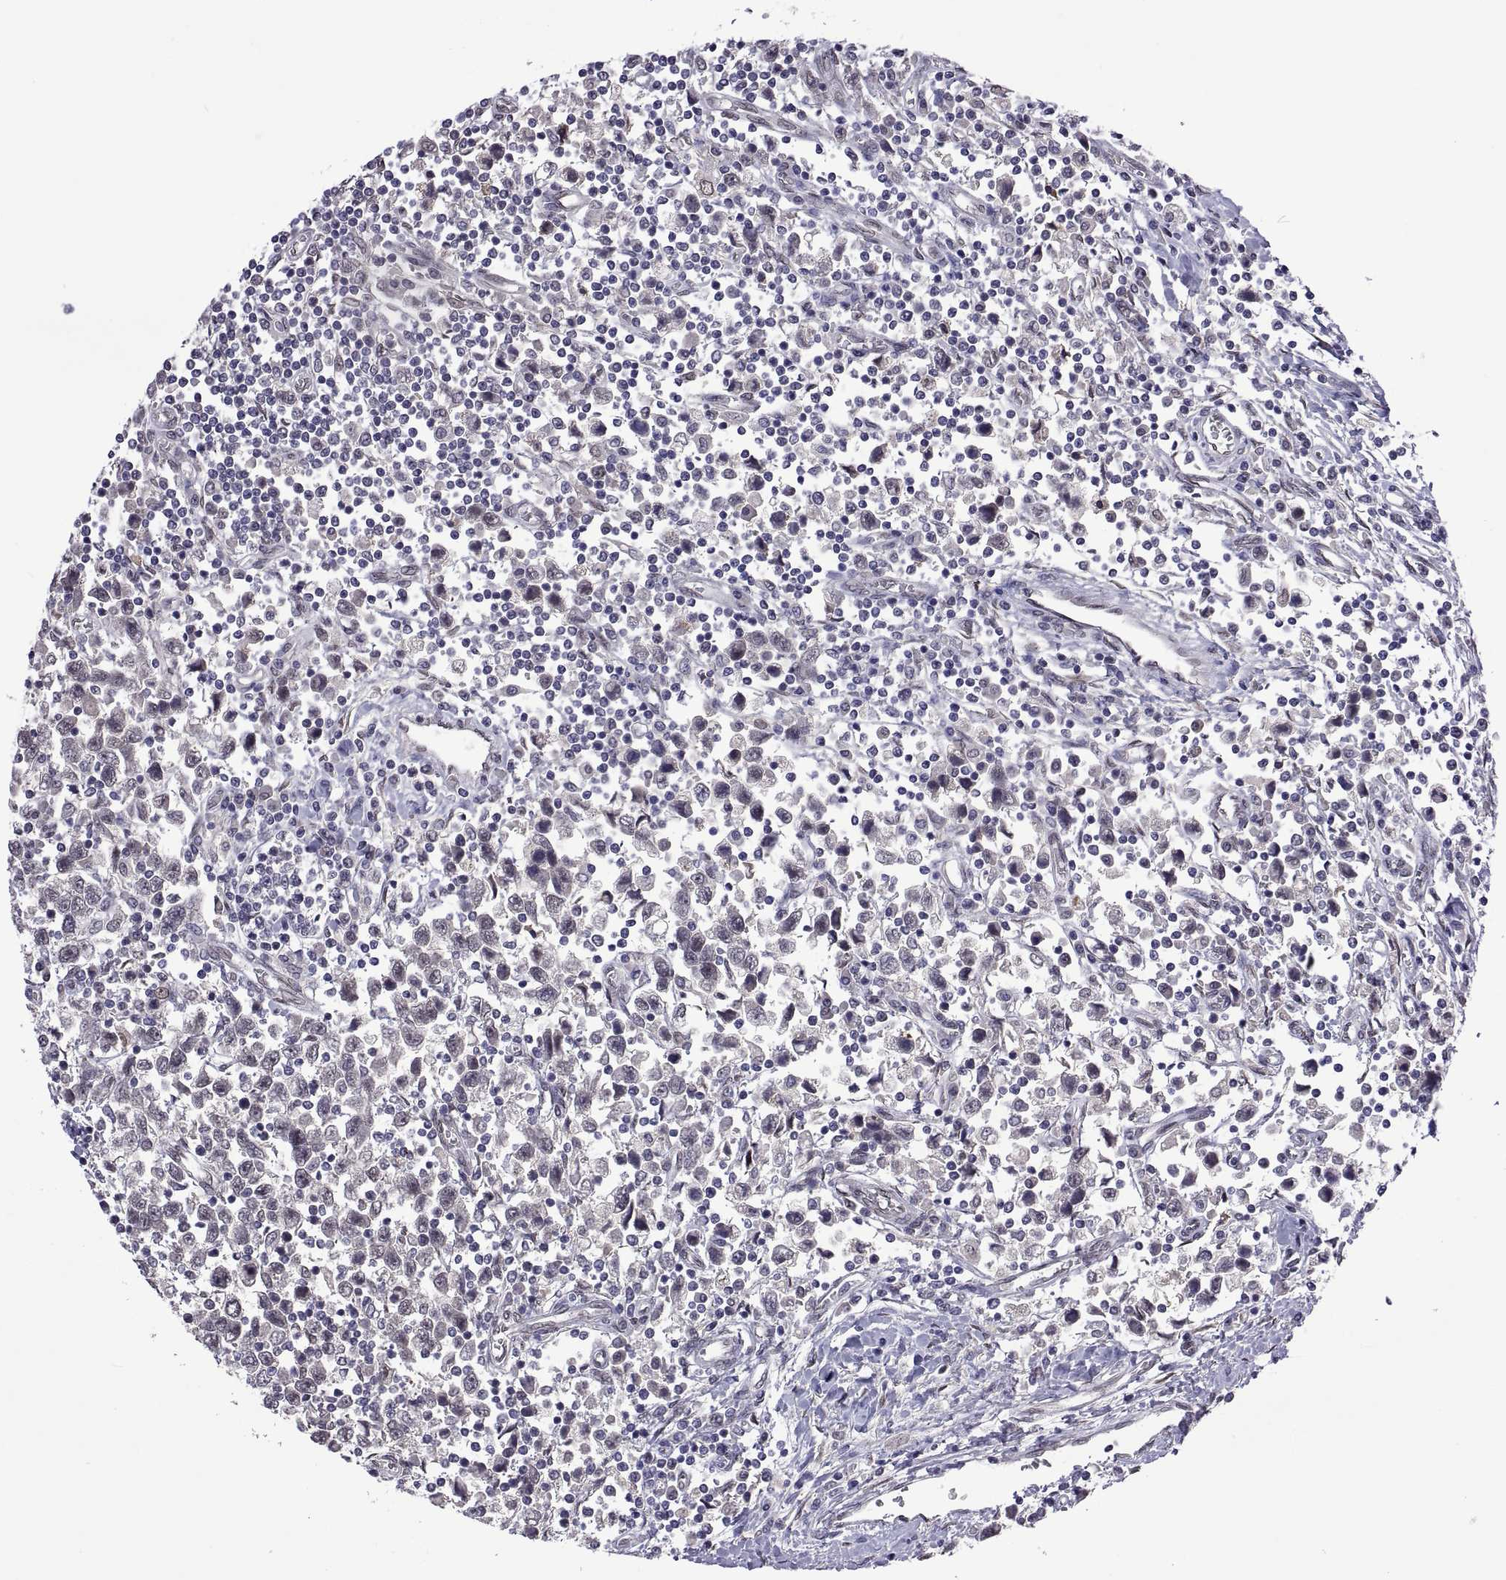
{"staining": {"intensity": "negative", "quantity": "none", "location": "none"}, "tissue": "testis cancer", "cell_type": "Tumor cells", "image_type": "cancer", "snomed": [{"axis": "morphology", "description": "Seminoma, NOS"}, {"axis": "topography", "description": "Testis"}], "caption": "This image is of testis seminoma stained with immunohistochemistry (IHC) to label a protein in brown with the nuclei are counter-stained blue. There is no positivity in tumor cells.", "gene": "NR4A1", "patient": {"sex": "male", "age": 34}}